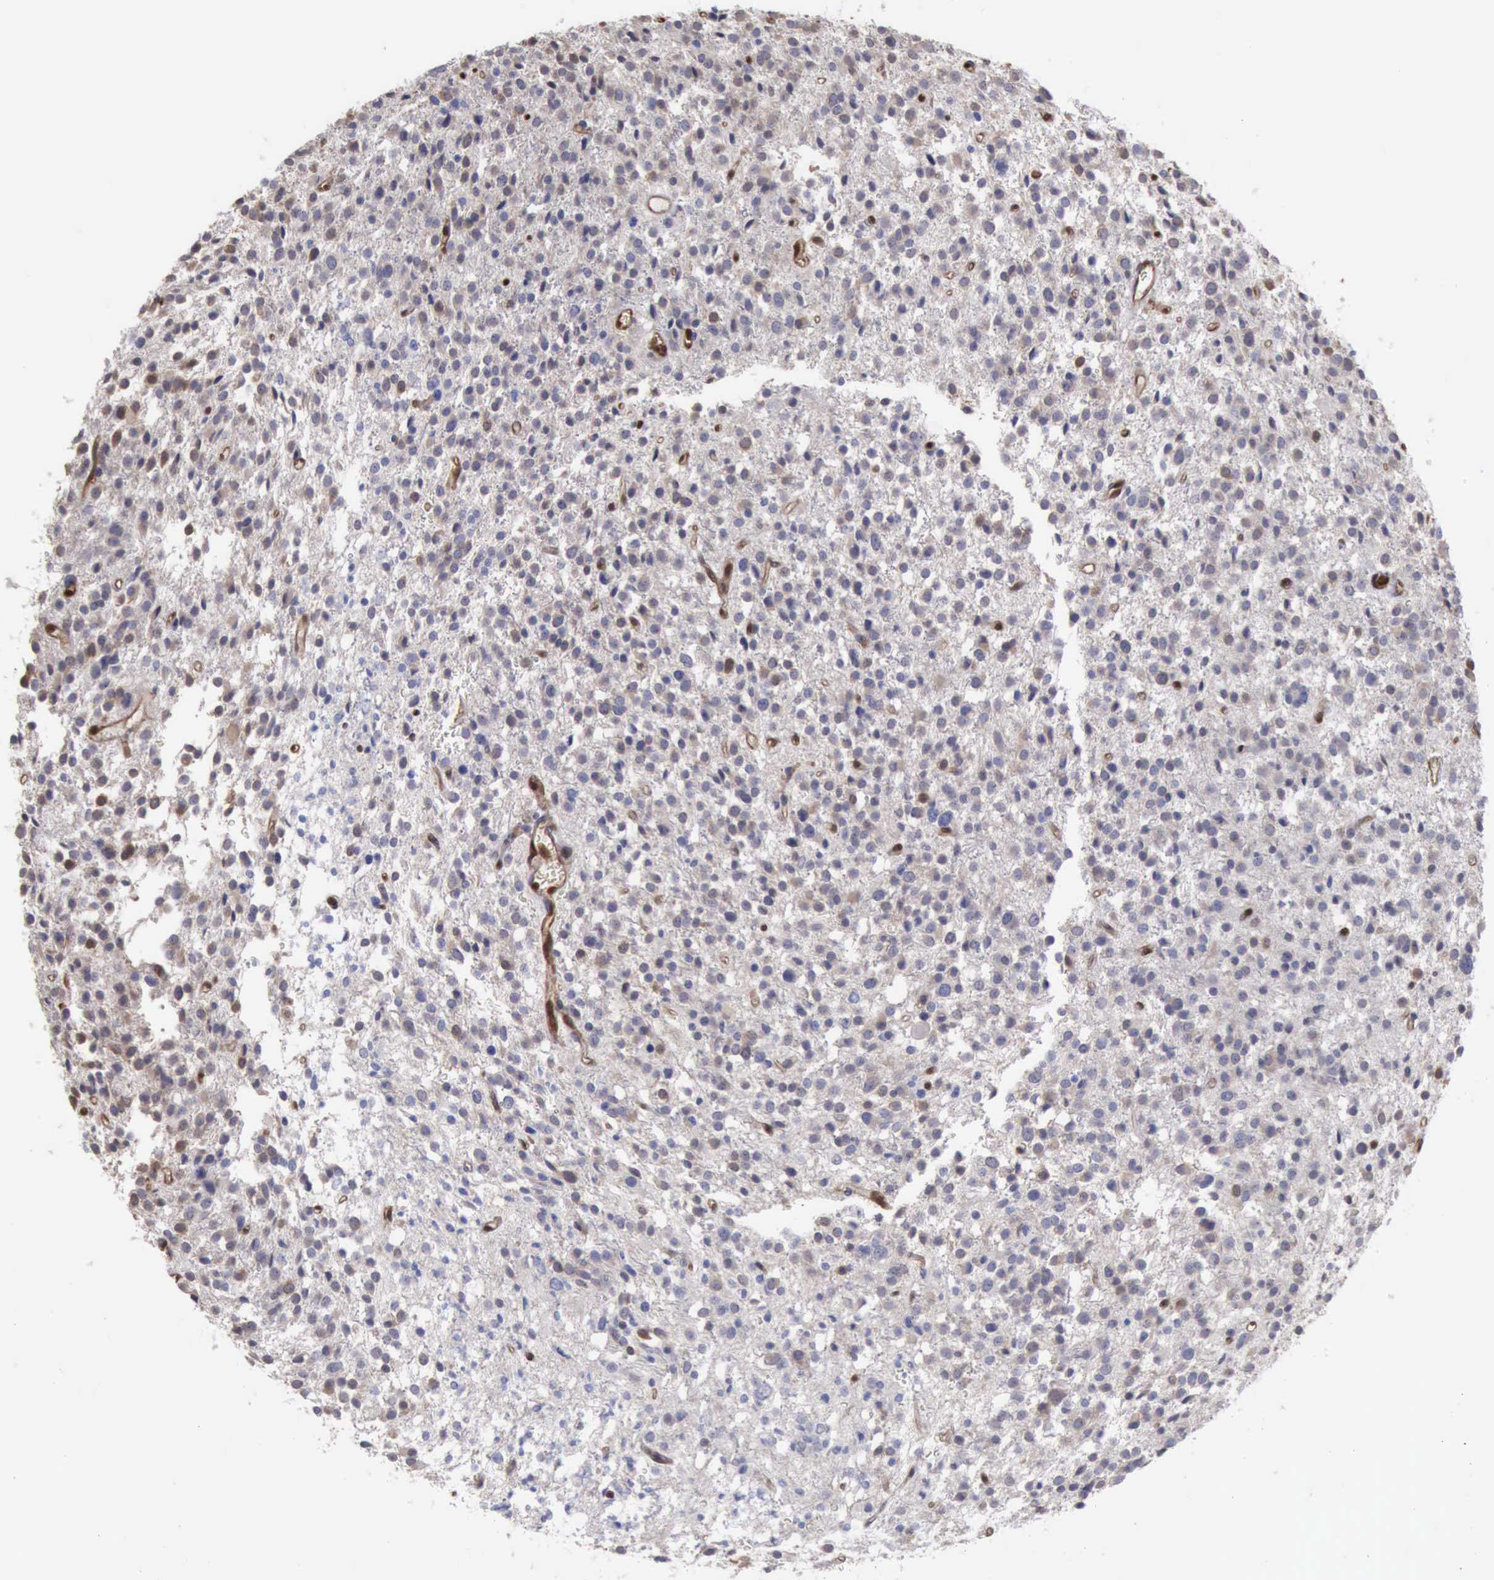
{"staining": {"intensity": "moderate", "quantity": "25%-75%", "location": "nuclear"}, "tissue": "glioma", "cell_type": "Tumor cells", "image_type": "cancer", "snomed": [{"axis": "morphology", "description": "Glioma, malignant, Low grade"}, {"axis": "topography", "description": "Brain"}], "caption": "An IHC photomicrograph of tumor tissue is shown. Protein staining in brown shows moderate nuclear positivity in glioma within tumor cells.", "gene": "STAT1", "patient": {"sex": "female", "age": 36}}